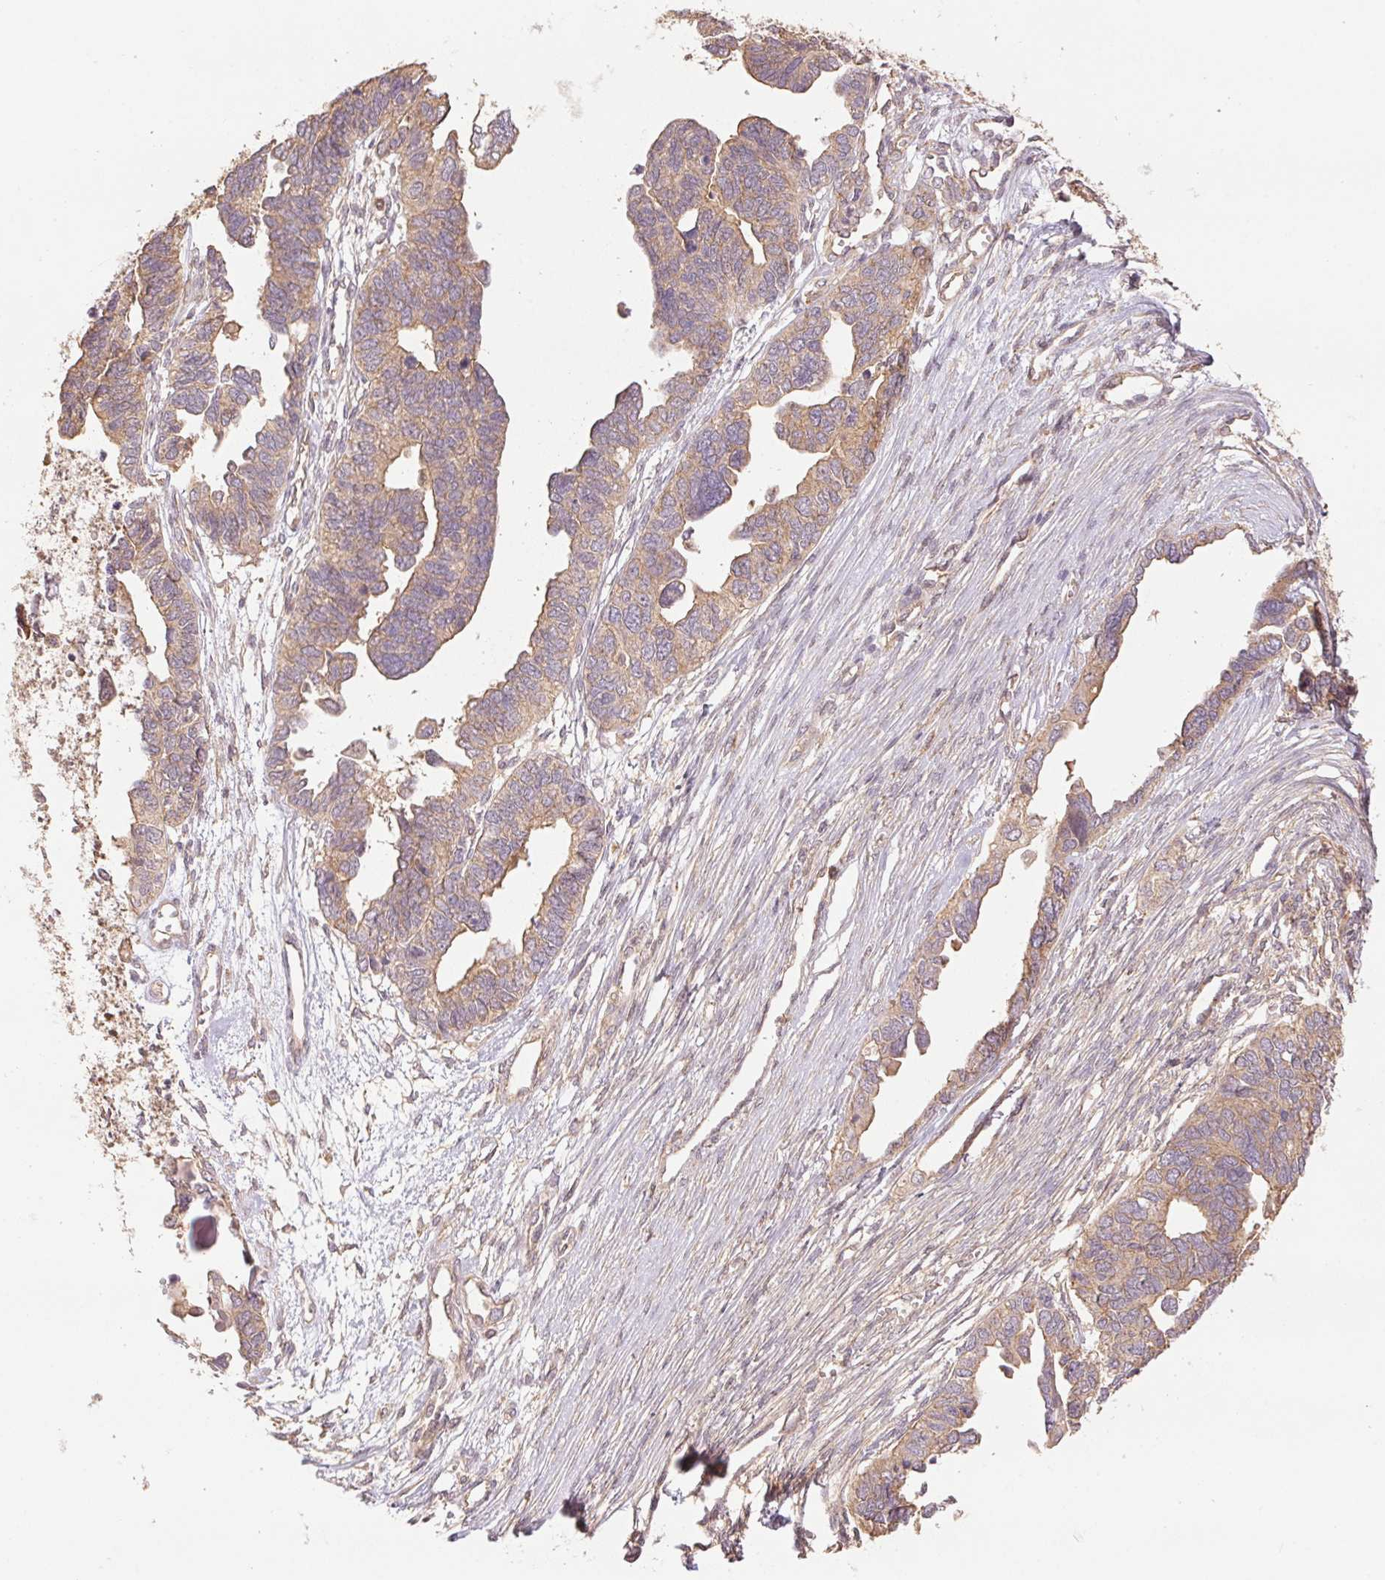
{"staining": {"intensity": "weak", "quantity": ">75%", "location": "cytoplasmic/membranous"}, "tissue": "ovarian cancer", "cell_type": "Tumor cells", "image_type": "cancer", "snomed": [{"axis": "morphology", "description": "Cystadenocarcinoma, serous, NOS"}, {"axis": "topography", "description": "Ovary"}], "caption": "This histopathology image demonstrates immunohistochemistry staining of ovarian cancer, with low weak cytoplasmic/membranous positivity in approximately >75% of tumor cells.", "gene": "TUBA3D", "patient": {"sex": "female", "age": 51}}